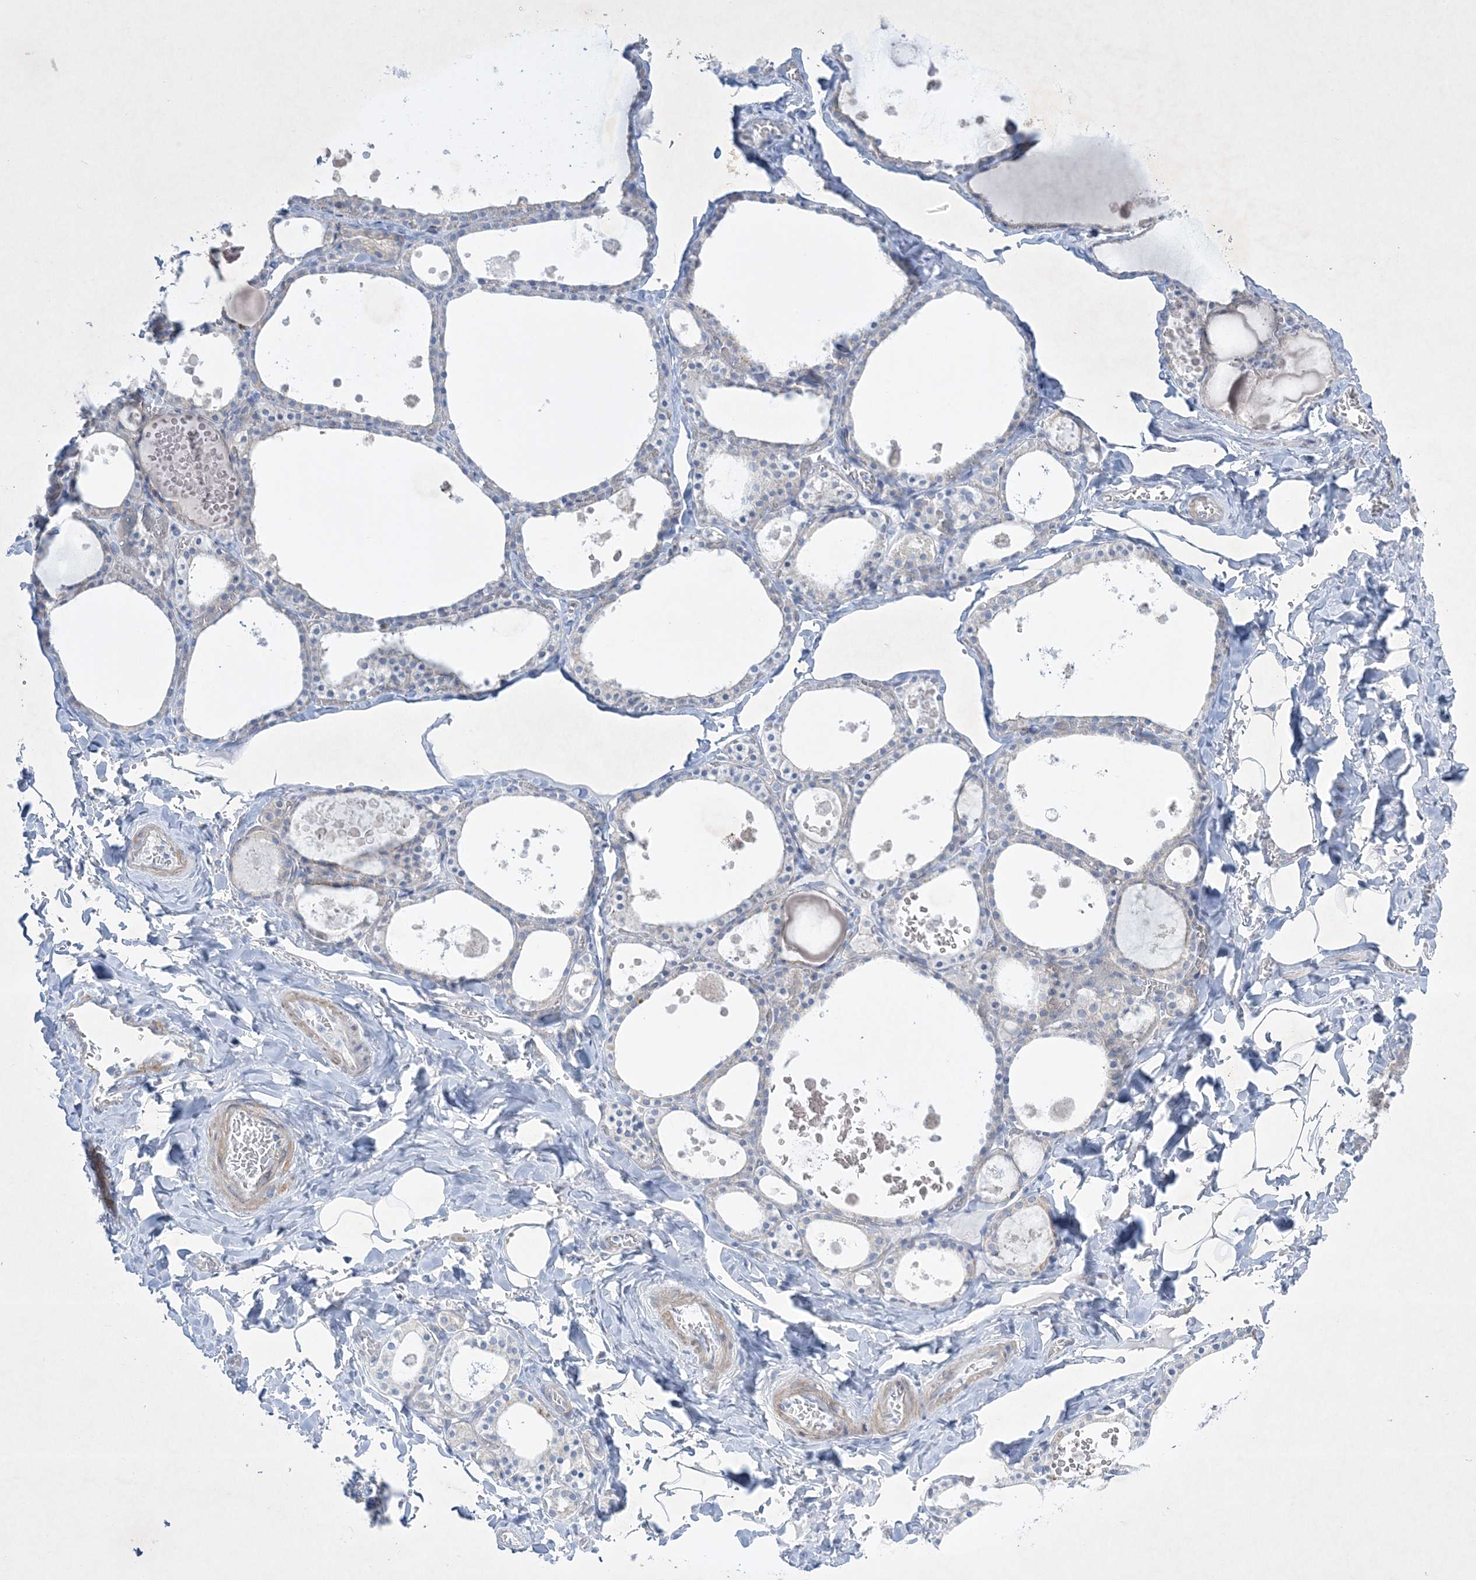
{"staining": {"intensity": "weak", "quantity": "<25%", "location": "cytoplasmic/membranous"}, "tissue": "thyroid gland", "cell_type": "Glandular cells", "image_type": "normal", "snomed": [{"axis": "morphology", "description": "Normal tissue, NOS"}, {"axis": "topography", "description": "Thyroid gland"}], "caption": "This is a micrograph of immunohistochemistry (IHC) staining of normal thyroid gland, which shows no staining in glandular cells.", "gene": "FARSB", "patient": {"sex": "male", "age": 56}}